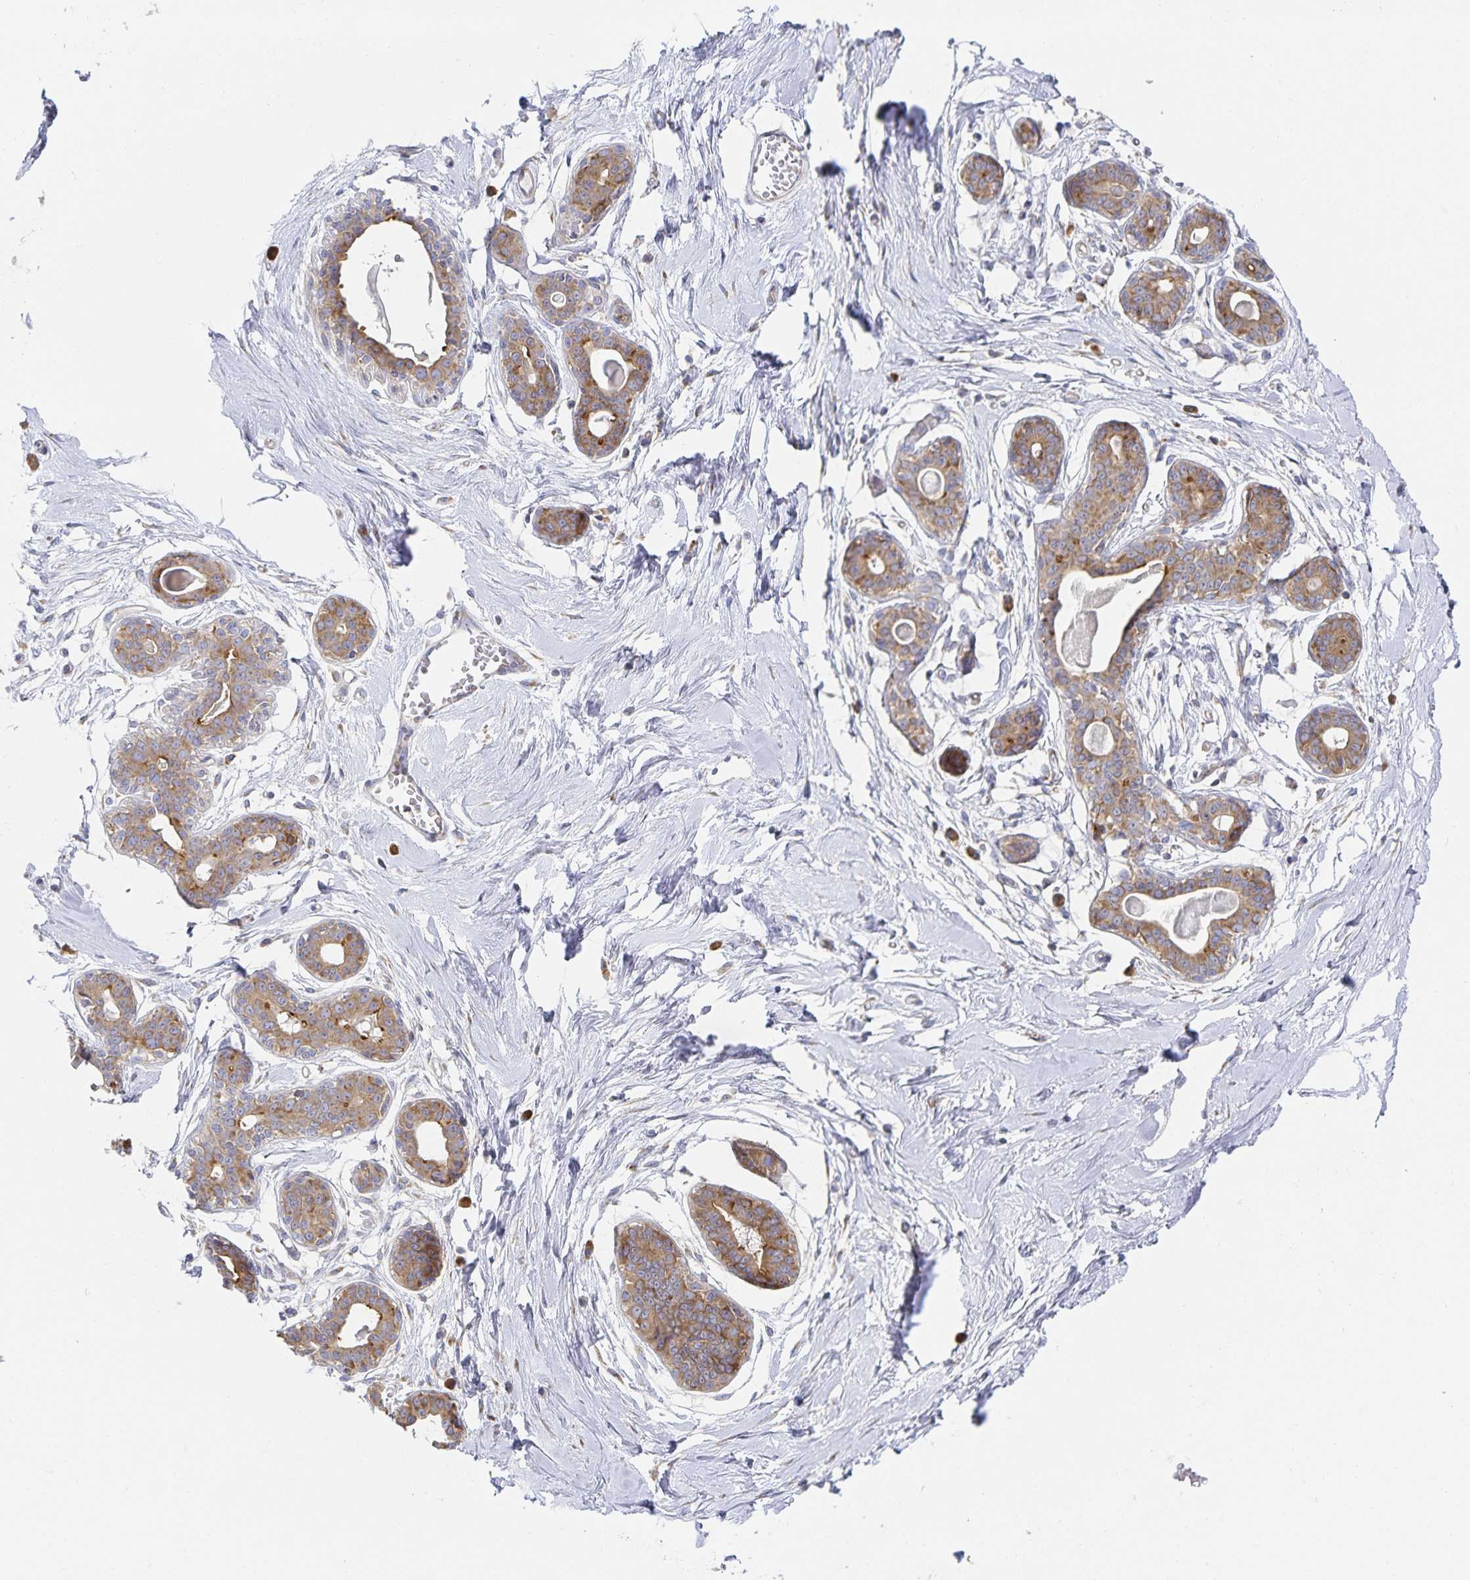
{"staining": {"intensity": "negative", "quantity": "none", "location": "none"}, "tissue": "breast", "cell_type": "Adipocytes", "image_type": "normal", "snomed": [{"axis": "morphology", "description": "Normal tissue, NOS"}, {"axis": "topography", "description": "Breast"}], "caption": "Immunohistochemistry of unremarkable human breast demonstrates no expression in adipocytes. Brightfield microscopy of immunohistochemistry (IHC) stained with DAB (brown) and hematoxylin (blue), captured at high magnification.", "gene": "NOMO1", "patient": {"sex": "female", "age": 45}}